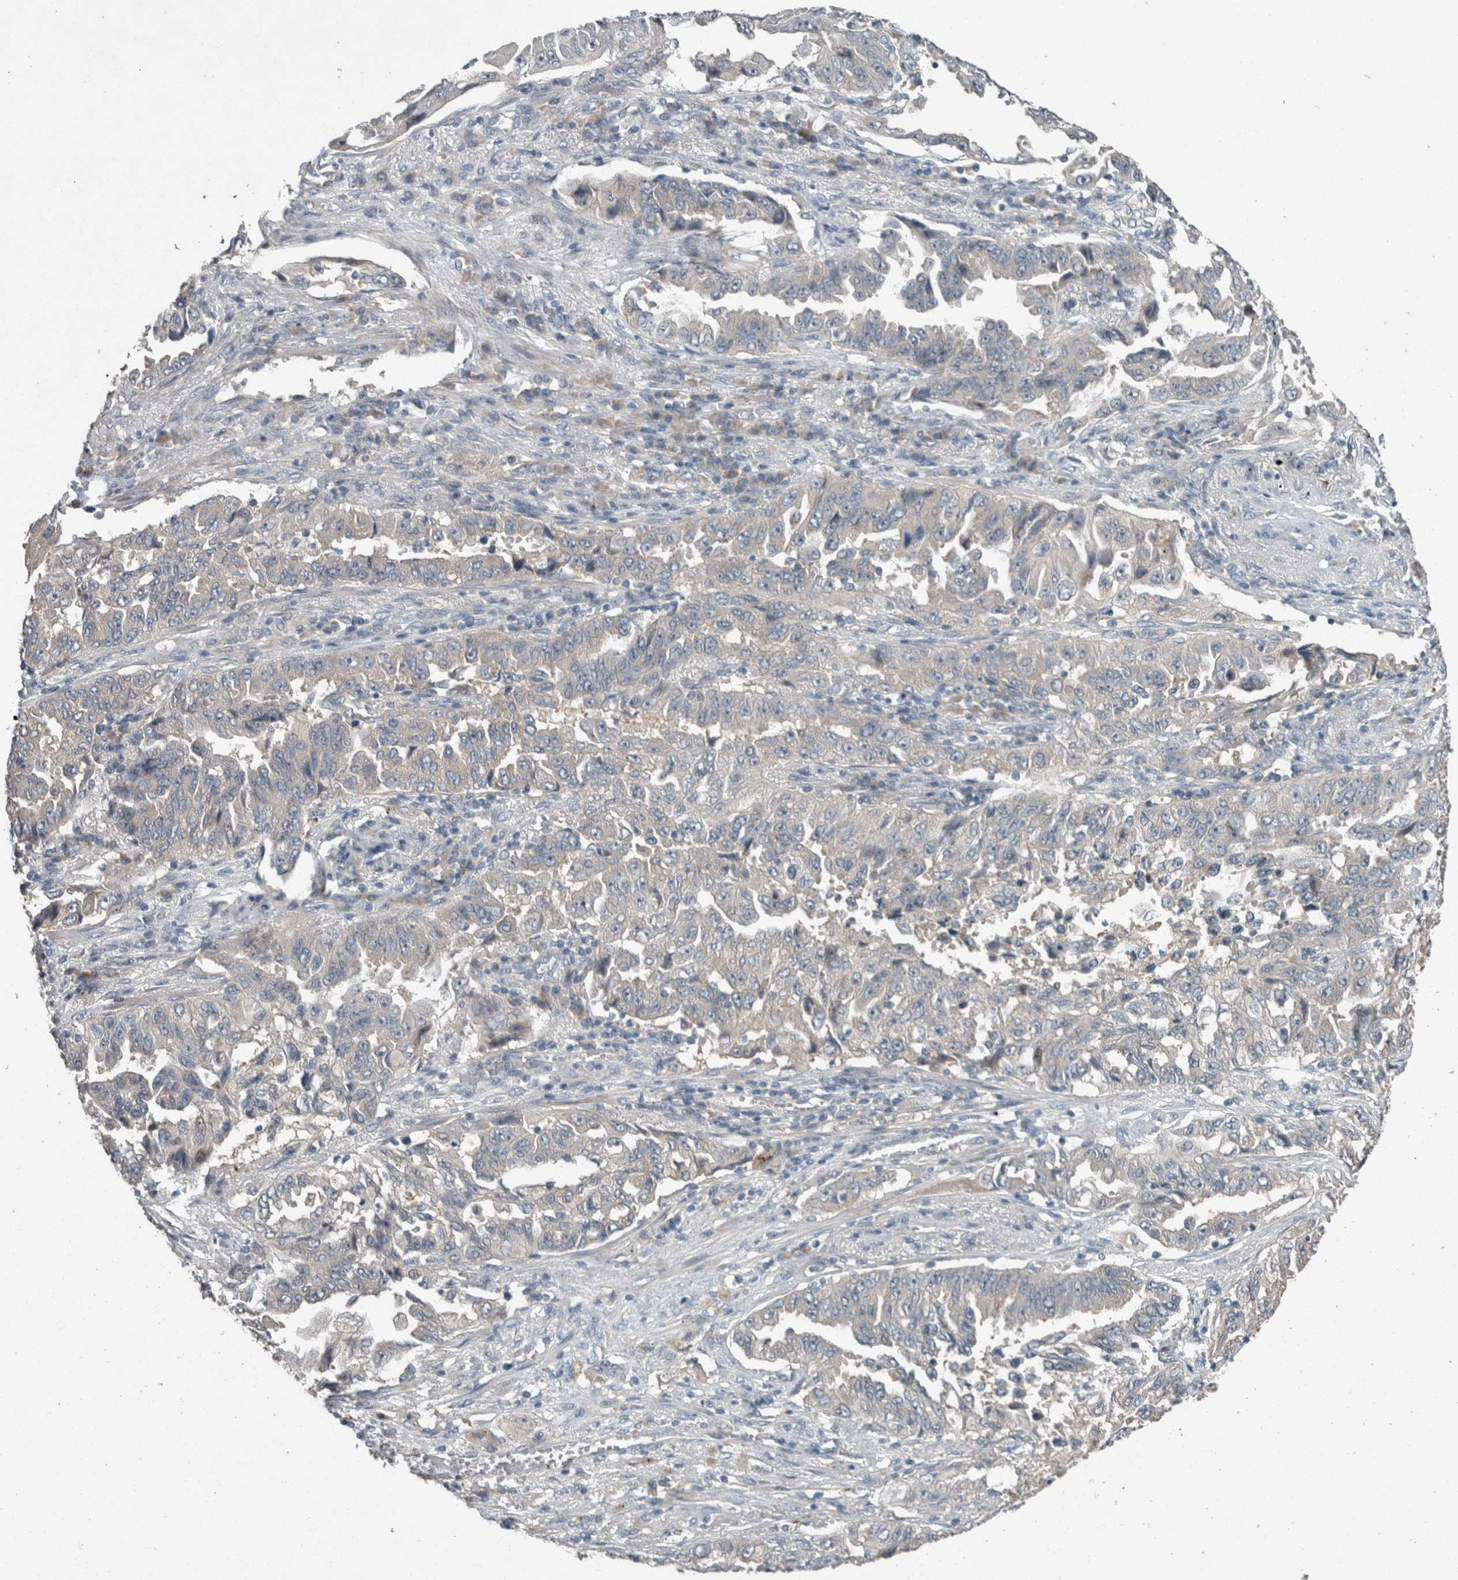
{"staining": {"intensity": "negative", "quantity": "none", "location": "none"}, "tissue": "lung cancer", "cell_type": "Tumor cells", "image_type": "cancer", "snomed": [{"axis": "morphology", "description": "Adenocarcinoma, NOS"}, {"axis": "topography", "description": "Lung"}], "caption": "This is a micrograph of IHC staining of lung adenocarcinoma, which shows no staining in tumor cells. (DAB (3,3'-diaminobenzidine) immunohistochemistry (IHC) visualized using brightfield microscopy, high magnification).", "gene": "KNTC1", "patient": {"sex": "female", "age": 51}}